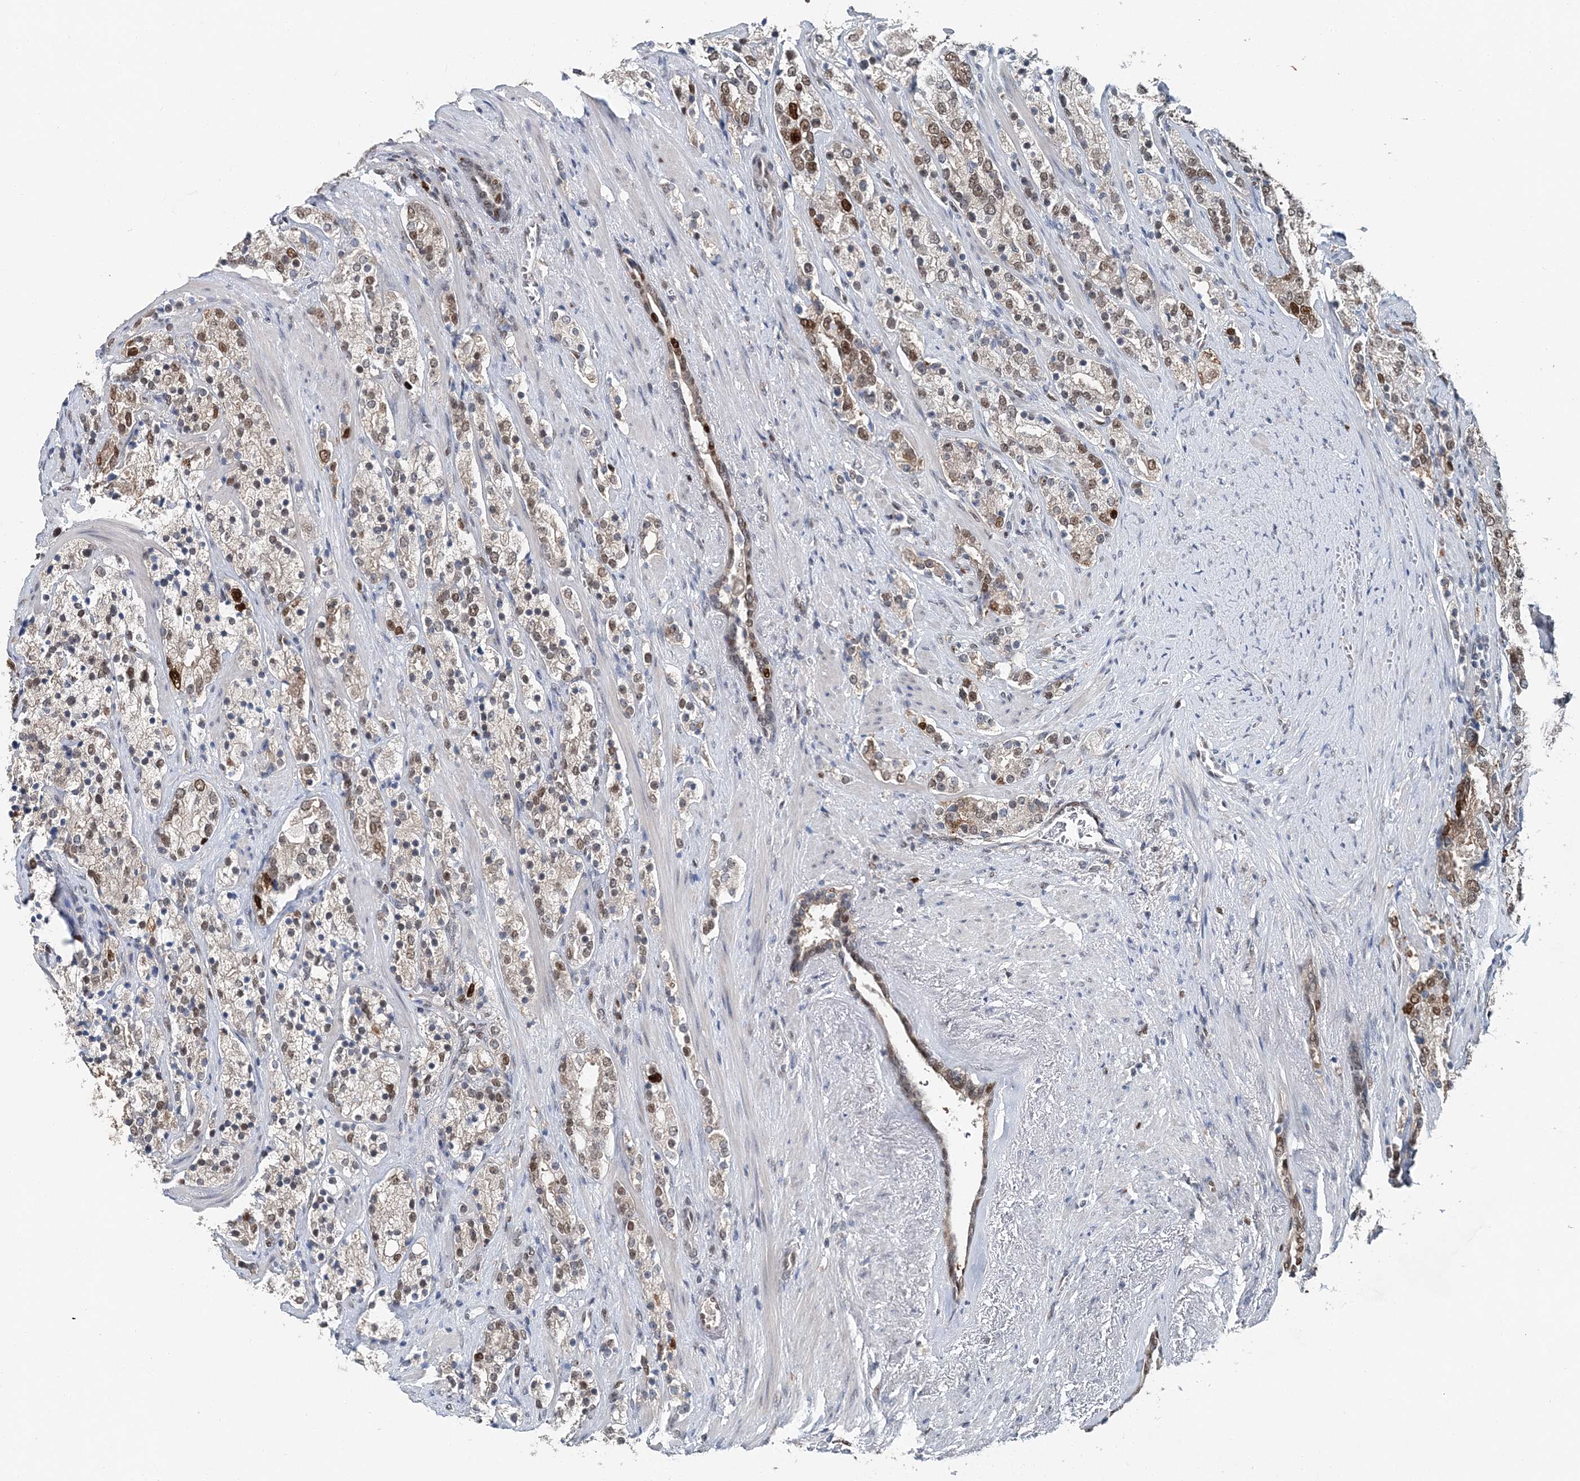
{"staining": {"intensity": "moderate", "quantity": "25%-75%", "location": "nuclear"}, "tissue": "prostate cancer", "cell_type": "Tumor cells", "image_type": "cancer", "snomed": [{"axis": "morphology", "description": "Adenocarcinoma, High grade"}, {"axis": "topography", "description": "Prostate"}], "caption": "A photomicrograph showing moderate nuclear expression in approximately 25%-75% of tumor cells in prostate cancer (high-grade adenocarcinoma), as visualized by brown immunohistochemical staining.", "gene": "HAT1", "patient": {"sex": "male", "age": 71}}